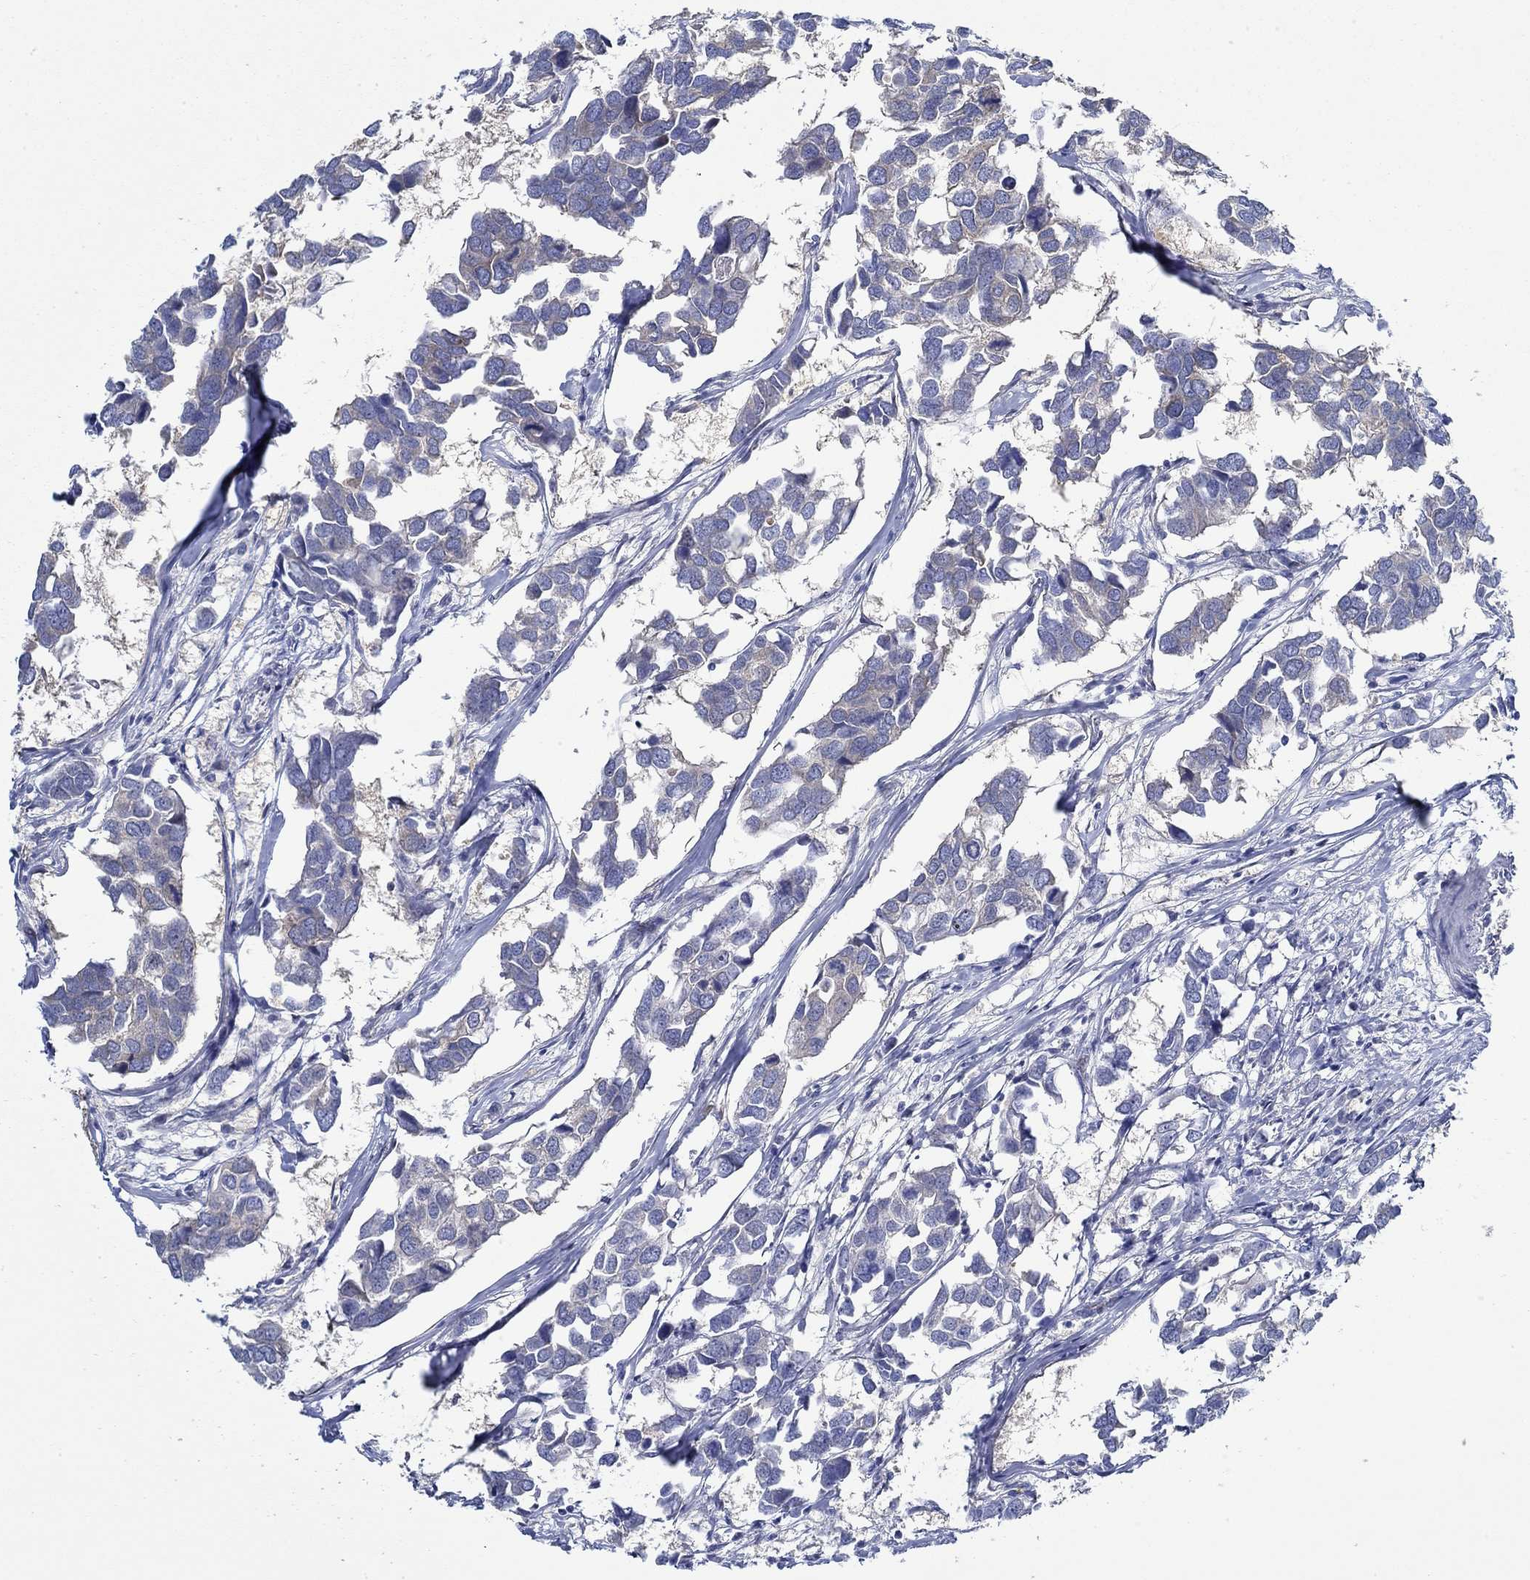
{"staining": {"intensity": "negative", "quantity": "none", "location": "none"}, "tissue": "breast cancer", "cell_type": "Tumor cells", "image_type": "cancer", "snomed": [{"axis": "morphology", "description": "Duct carcinoma"}, {"axis": "topography", "description": "Breast"}], "caption": "IHC photomicrograph of neoplastic tissue: human breast cancer stained with DAB (3,3'-diaminobenzidine) exhibits no significant protein staining in tumor cells.", "gene": "SLC27A3", "patient": {"sex": "female", "age": 83}}